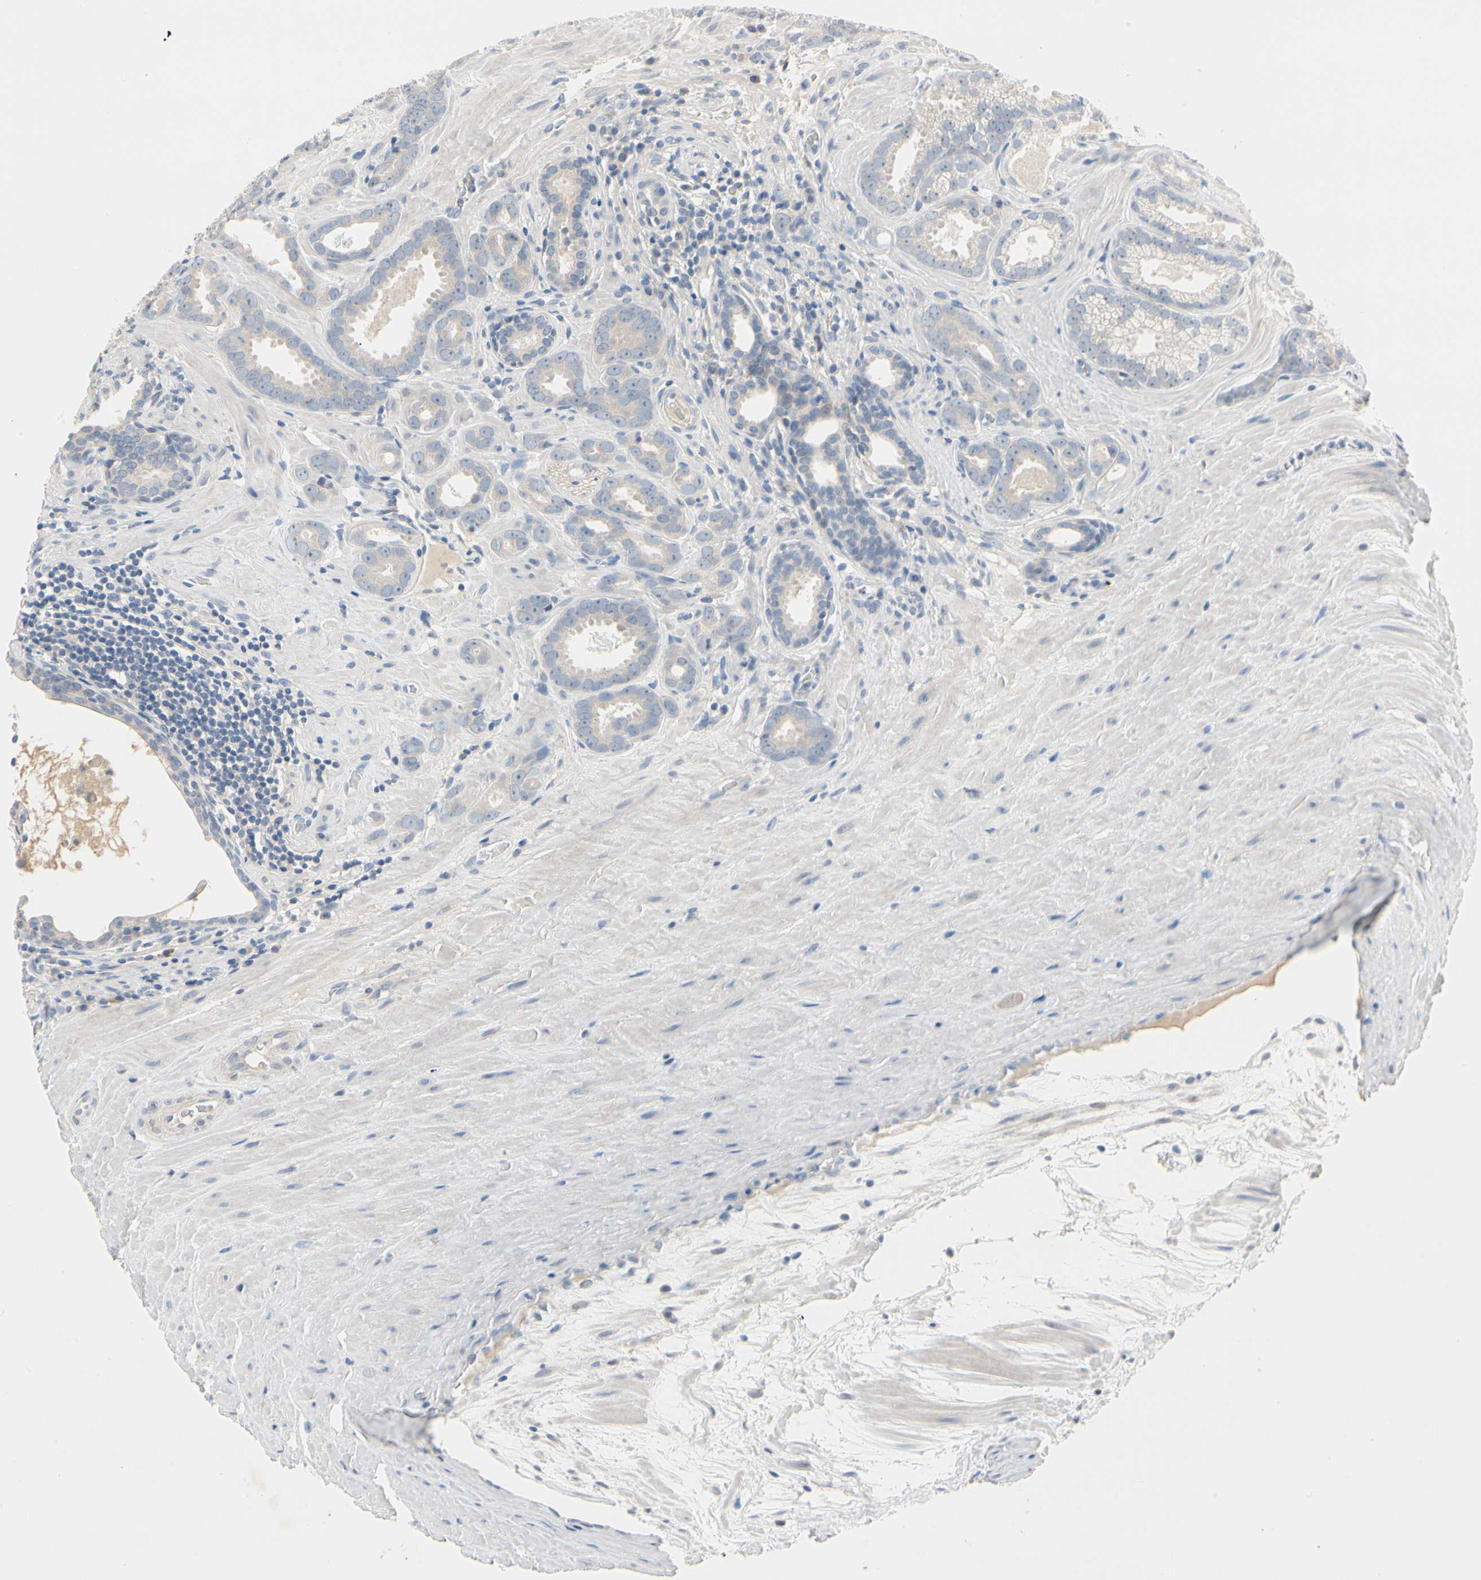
{"staining": {"intensity": "negative", "quantity": "none", "location": "none"}, "tissue": "prostate cancer", "cell_type": "Tumor cells", "image_type": "cancer", "snomed": [{"axis": "morphology", "description": "Adenocarcinoma, Low grade"}, {"axis": "topography", "description": "Prostate"}], "caption": "DAB (3,3'-diaminobenzidine) immunohistochemical staining of prostate low-grade adenocarcinoma displays no significant expression in tumor cells.", "gene": "MARK1", "patient": {"sex": "male", "age": 57}}